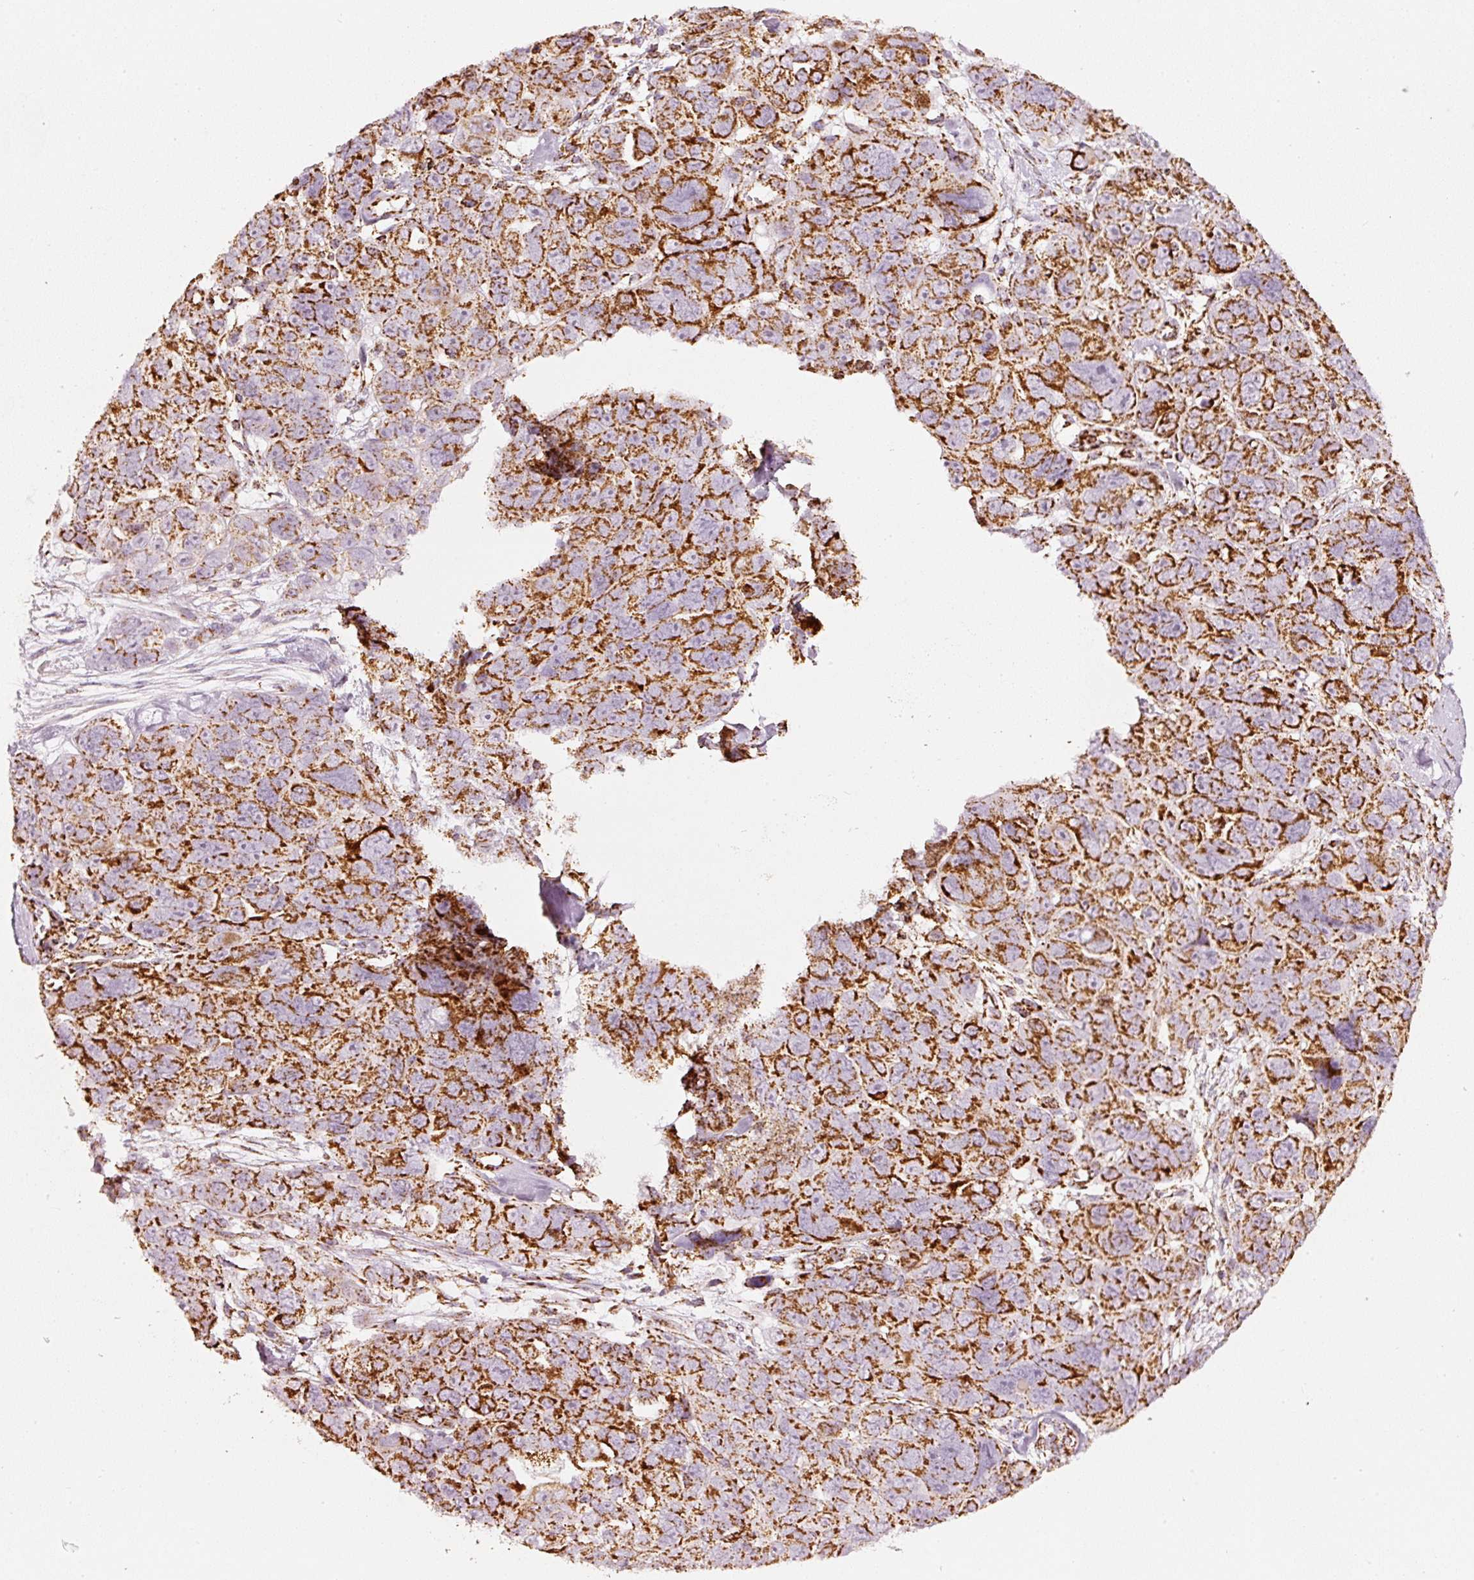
{"staining": {"intensity": "strong", "quantity": ">75%", "location": "cytoplasmic/membranous"}, "tissue": "ovarian cancer", "cell_type": "Tumor cells", "image_type": "cancer", "snomed": [{"axis": "morphology", "description": "Cystadenocarcinoma, serous, NOS"}, {"axis": "topography", "description": "Ovary"}], "caption": "Protein analysis of ovarian serous cystadenocarcinoma tissue shows strong cytoplasmic/membranous positivity in approximately >75% of tumor cells.", "gene": "UQCRC1", "patient": {"sex": "female", "age": 63}}